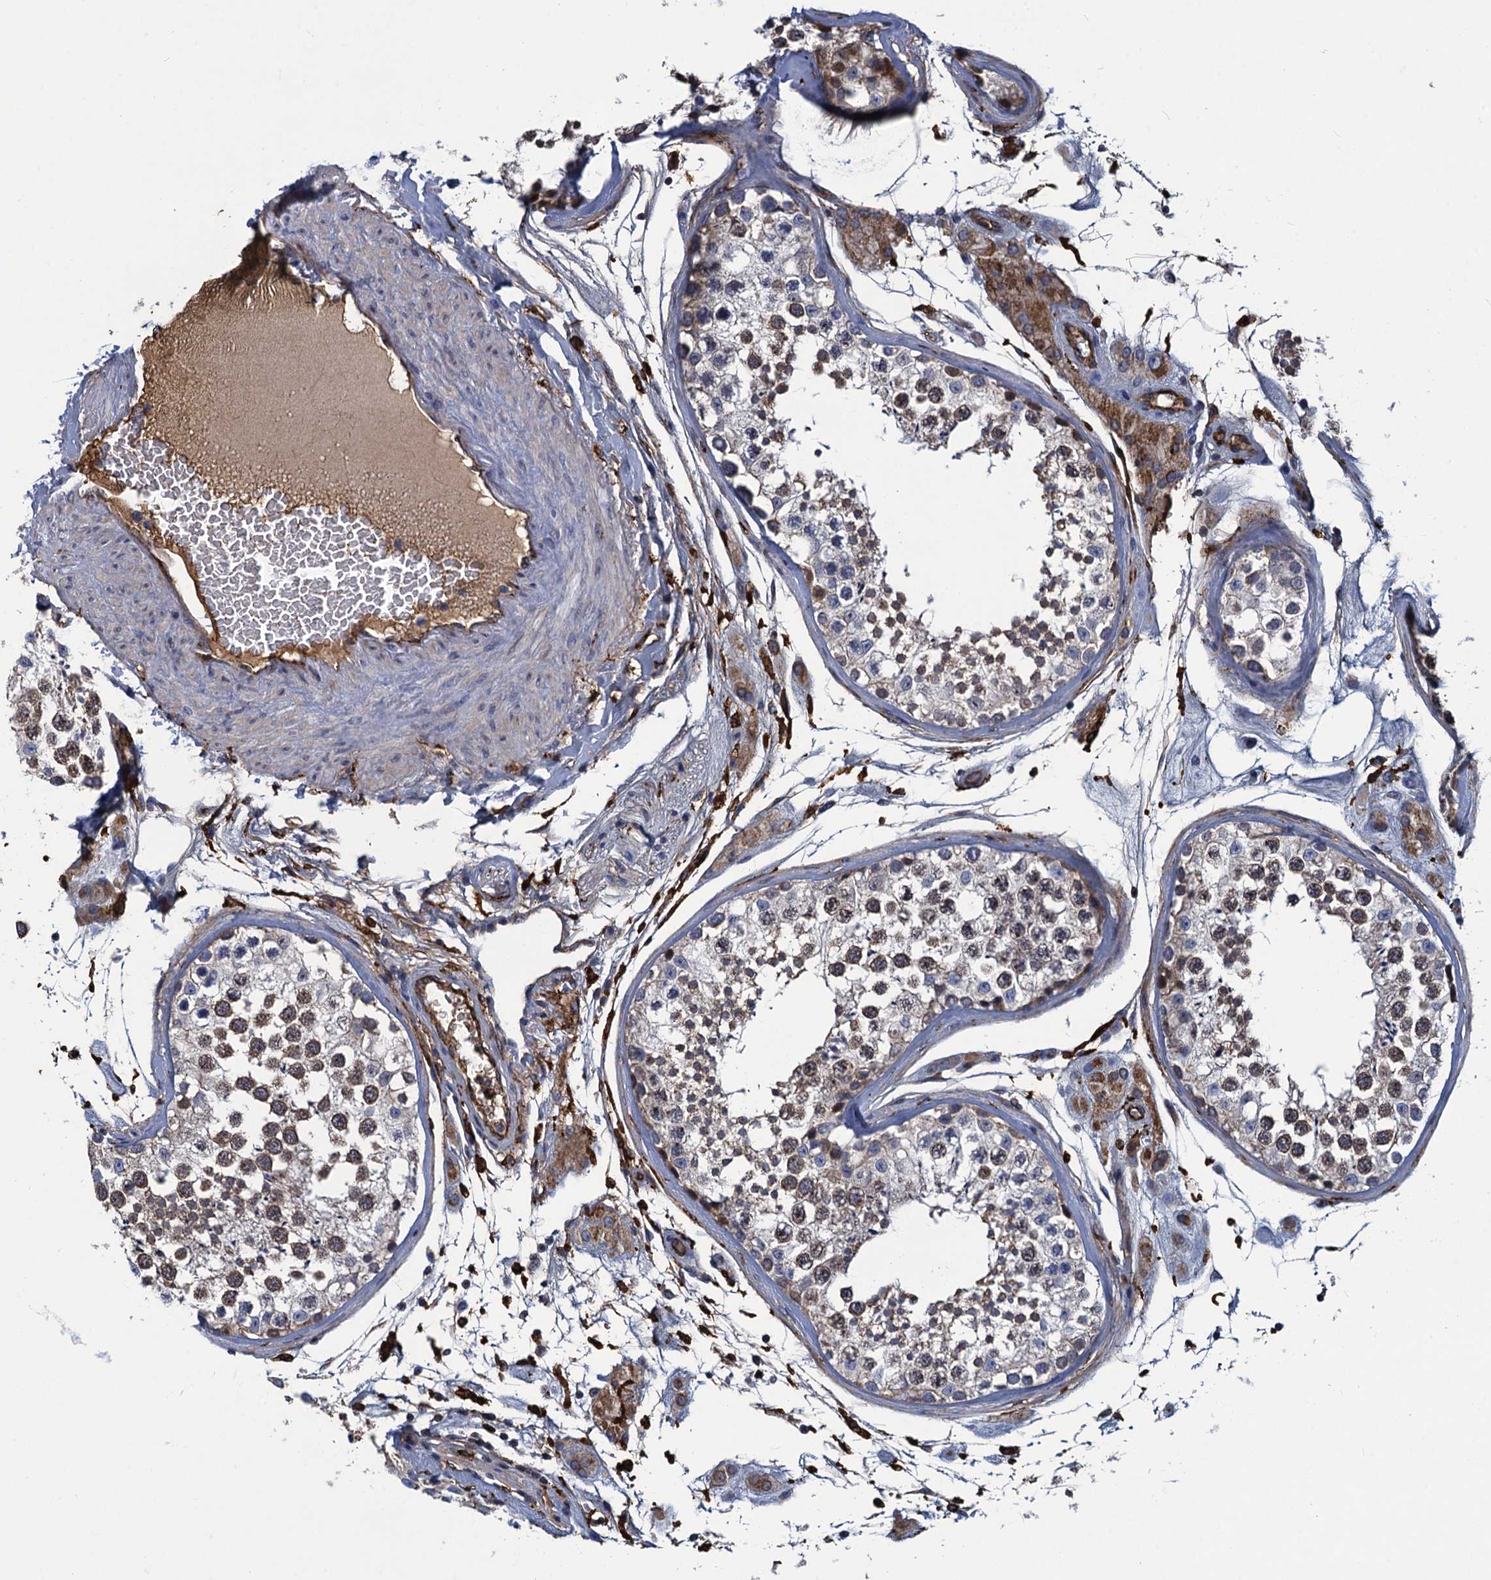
{"staining": {"intensity": "moderate", "quantity": "25%-75%", "location": "nuclear"}, "tissue": "testis", "cell_type": "Cells in seminiferous ducts", "image_type": "normal", "snomed": [{"axis": "morphology", "description": "Normal tissue, NOS"}, {"axis": "topography", "description": "Testis"}], "caption": "DAB (3,3'-diaminobenzidine) immunohistochemical staining of unremarkable human testis shows moderate nuclear protein staining in approximately 25%-75% of cells in seminiferous ducts.", "gene": "DNHD1", "patient": {"sex": "male", "age": 46}}